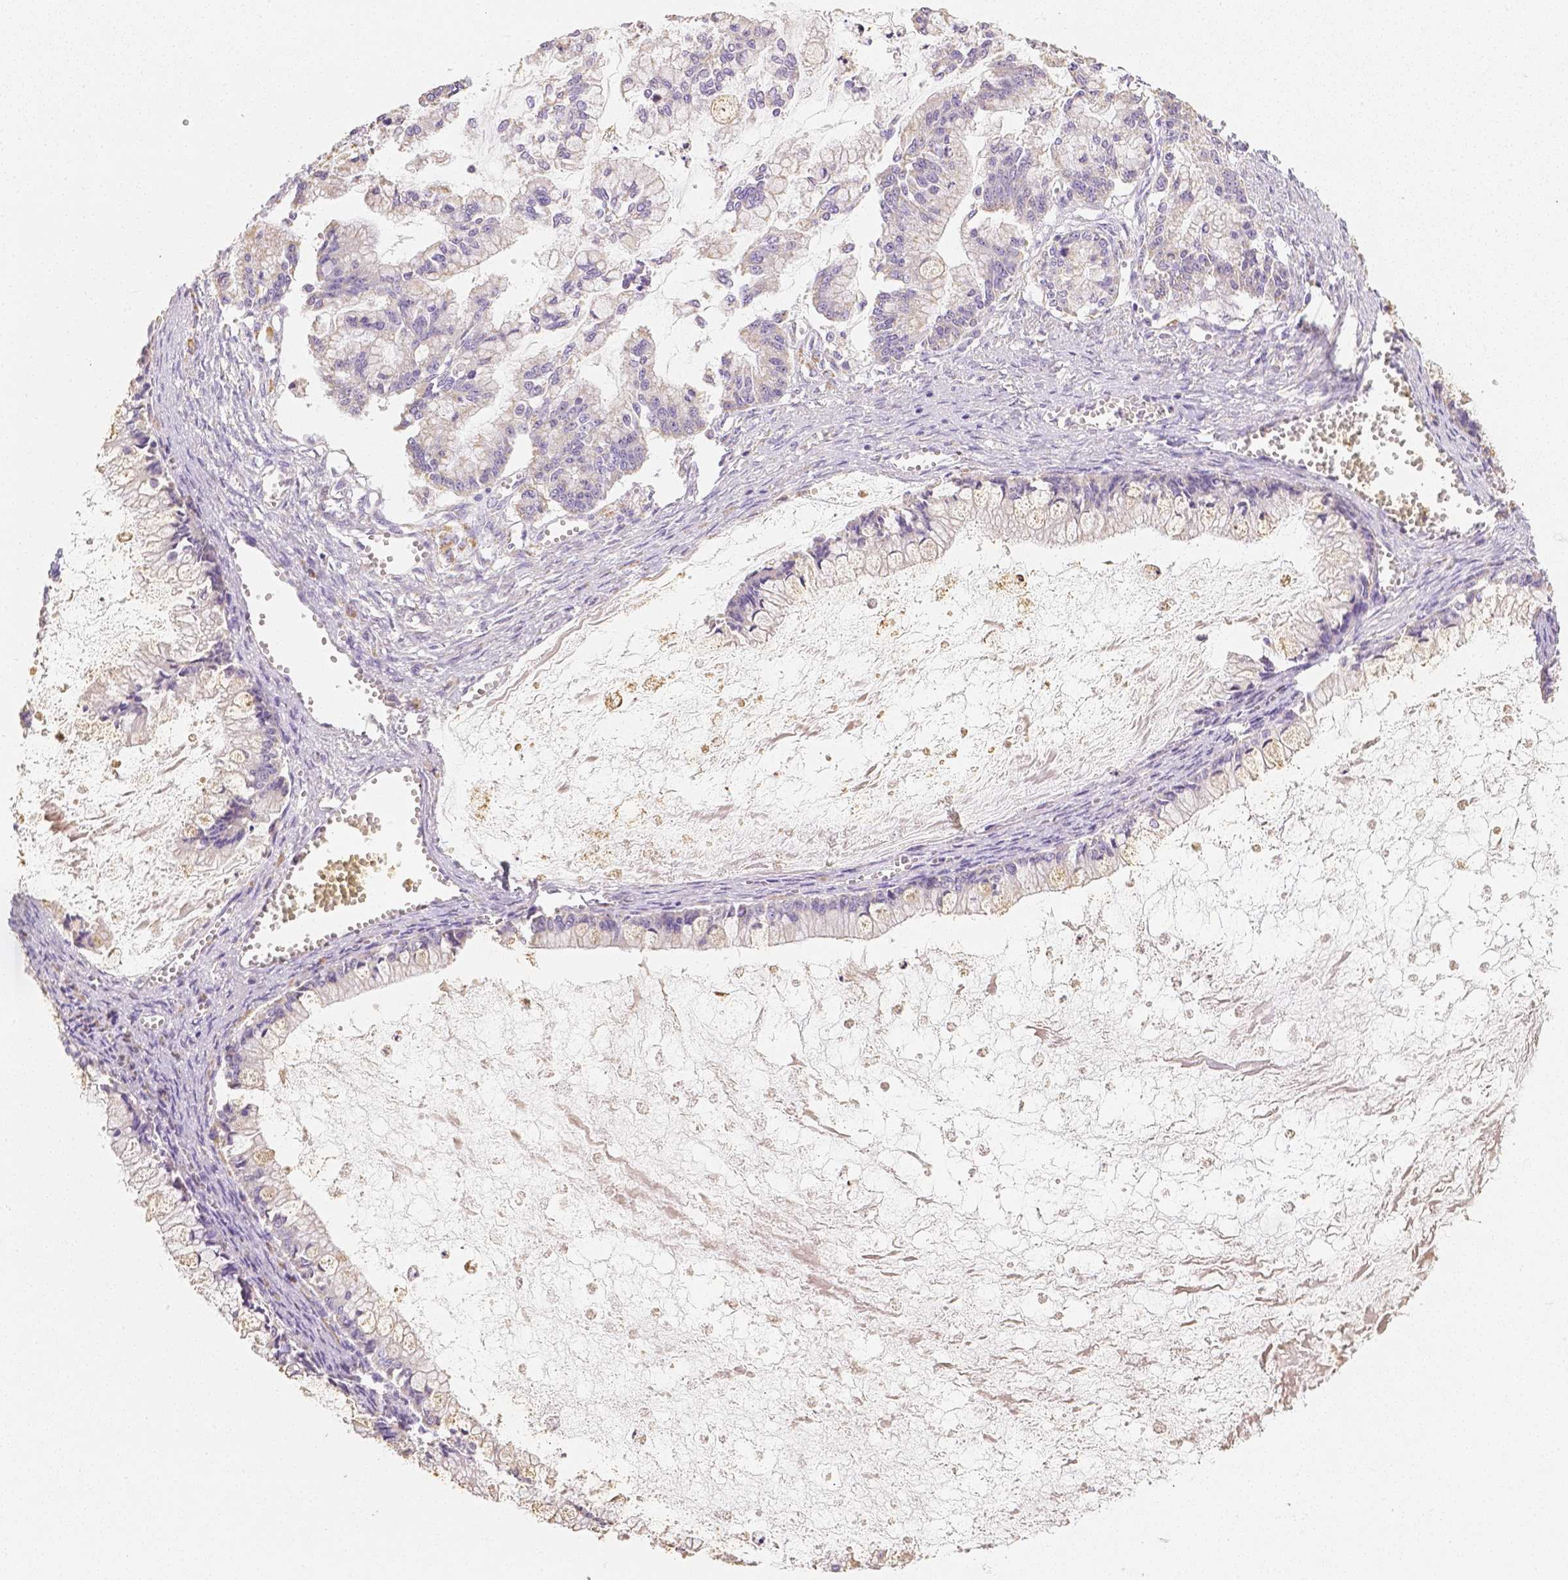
{"staining": {"intensity": "negative", "quantity": "none", "location": "none"}, "tissue": "ovarian cancer", "cell_type": "Tumor cells", "image_type": "cancer", "snomed": [{"axis": "morphology", "description": "Cystadenocarcinoma, mucinous, NOS"}, {"axis": "topography", "description": "Ovary"}], "caption": "This is a micrograph of immunohistochemistry staining of ovarian mucinous cystadenocarcinoma, which shows no staining in tumor cells.", "gene": "NVL", "patient": {"sex": "female", "age": 67}}